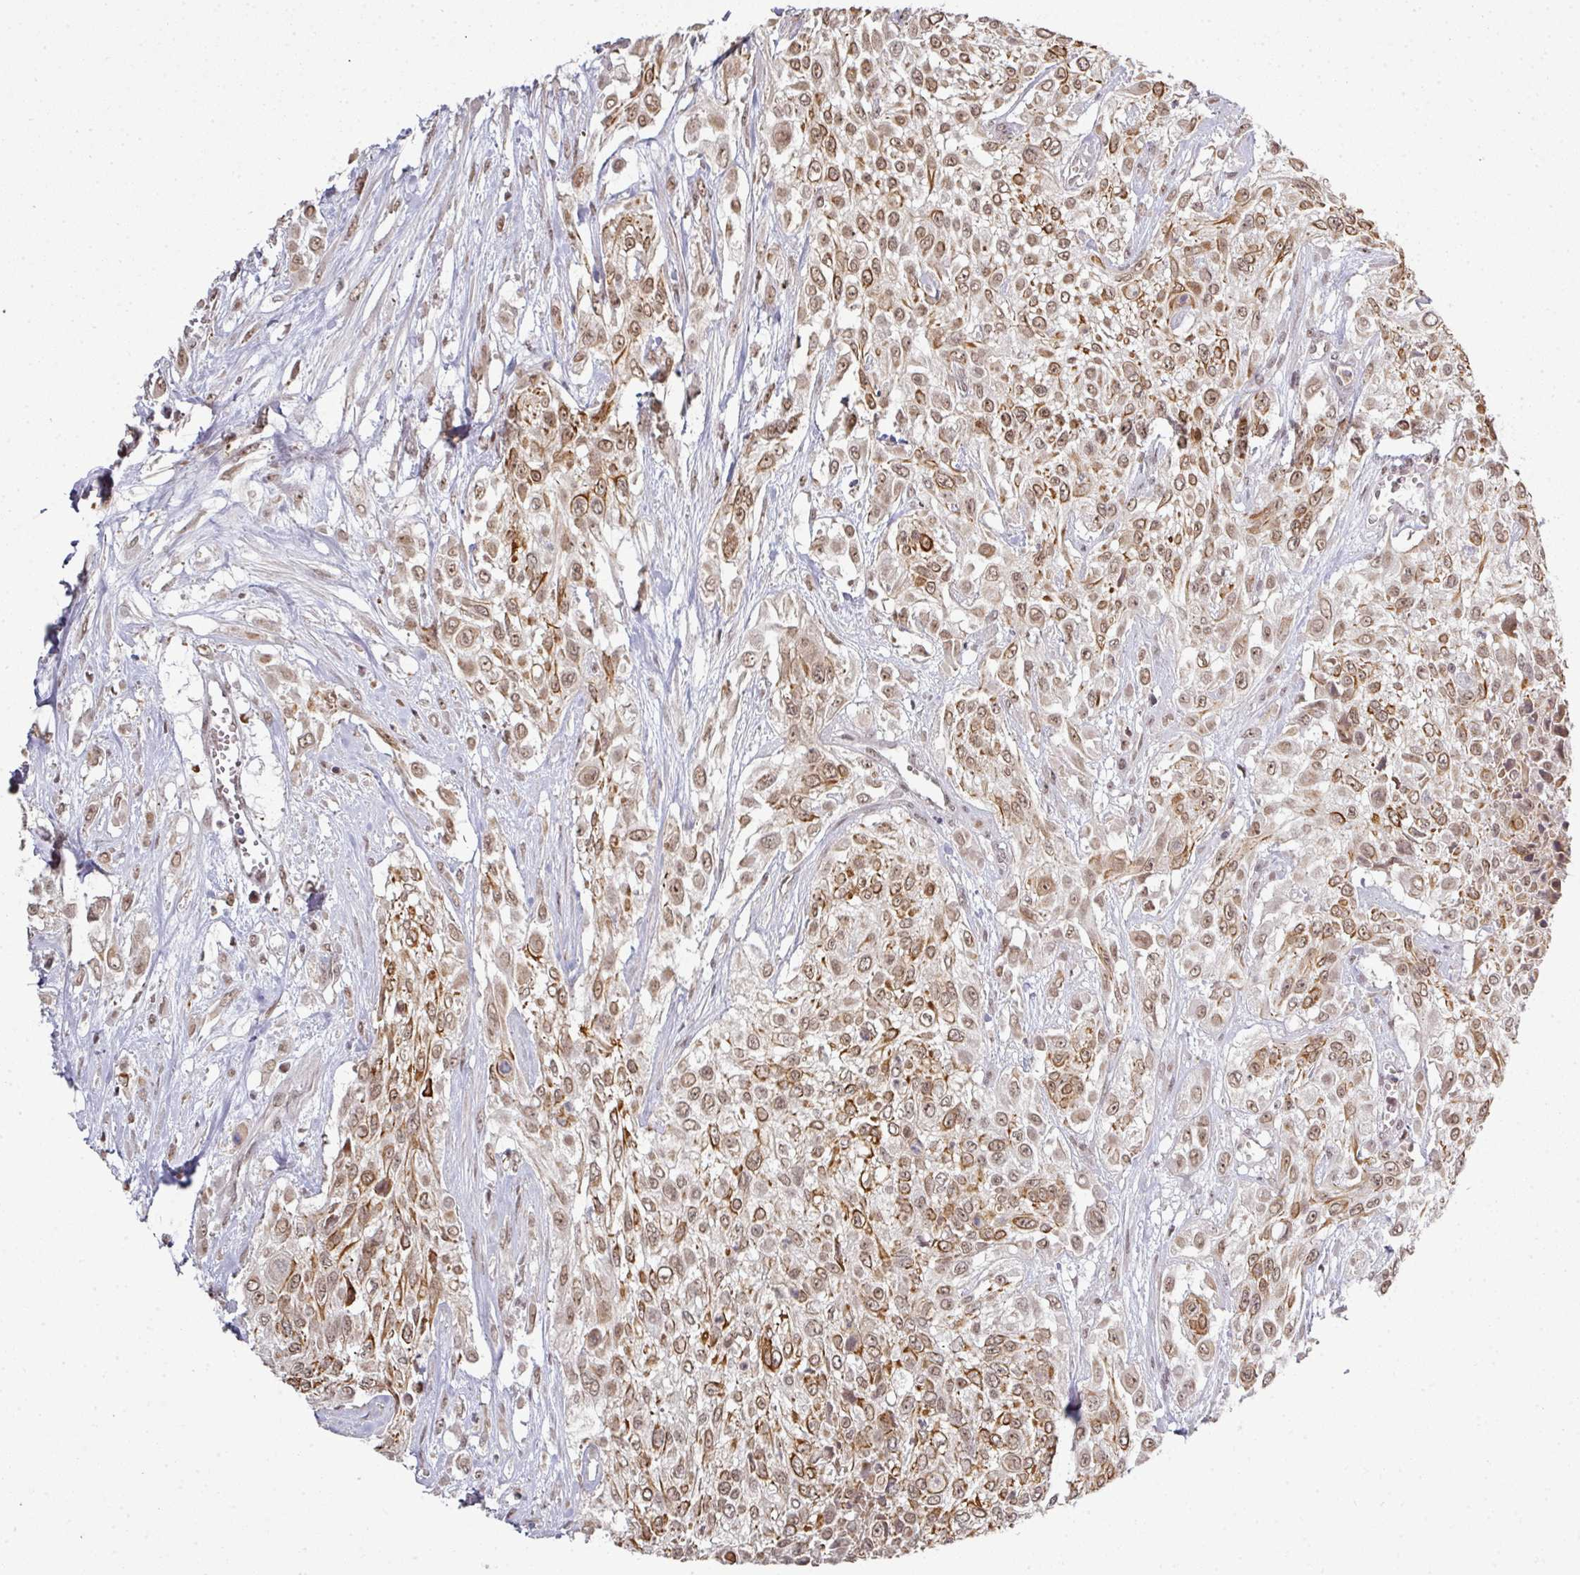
{"staining": {"intensity": "moderate", "quantity": ">75%", "location": "cytoplasmic/membranous,nuclear"}, "tissue": "urothelial cancer", "cell_type": "Tumor cells", "image_type": "cancer", "snomed": [{"axis": "morphology", "description": "Urothelial carcinoma, High grade"}, {"axis": "topography", "description": "Urinary bladder"}], "caption": "Protein analysis of high-grade urothelial carcinoma tissue reveals moderate cytoplasmic/membranous and nuclear expression in about >75% of tumor cells.", "gene": "GTF2H3", "patient": {"sex": "male", "age": 57}}